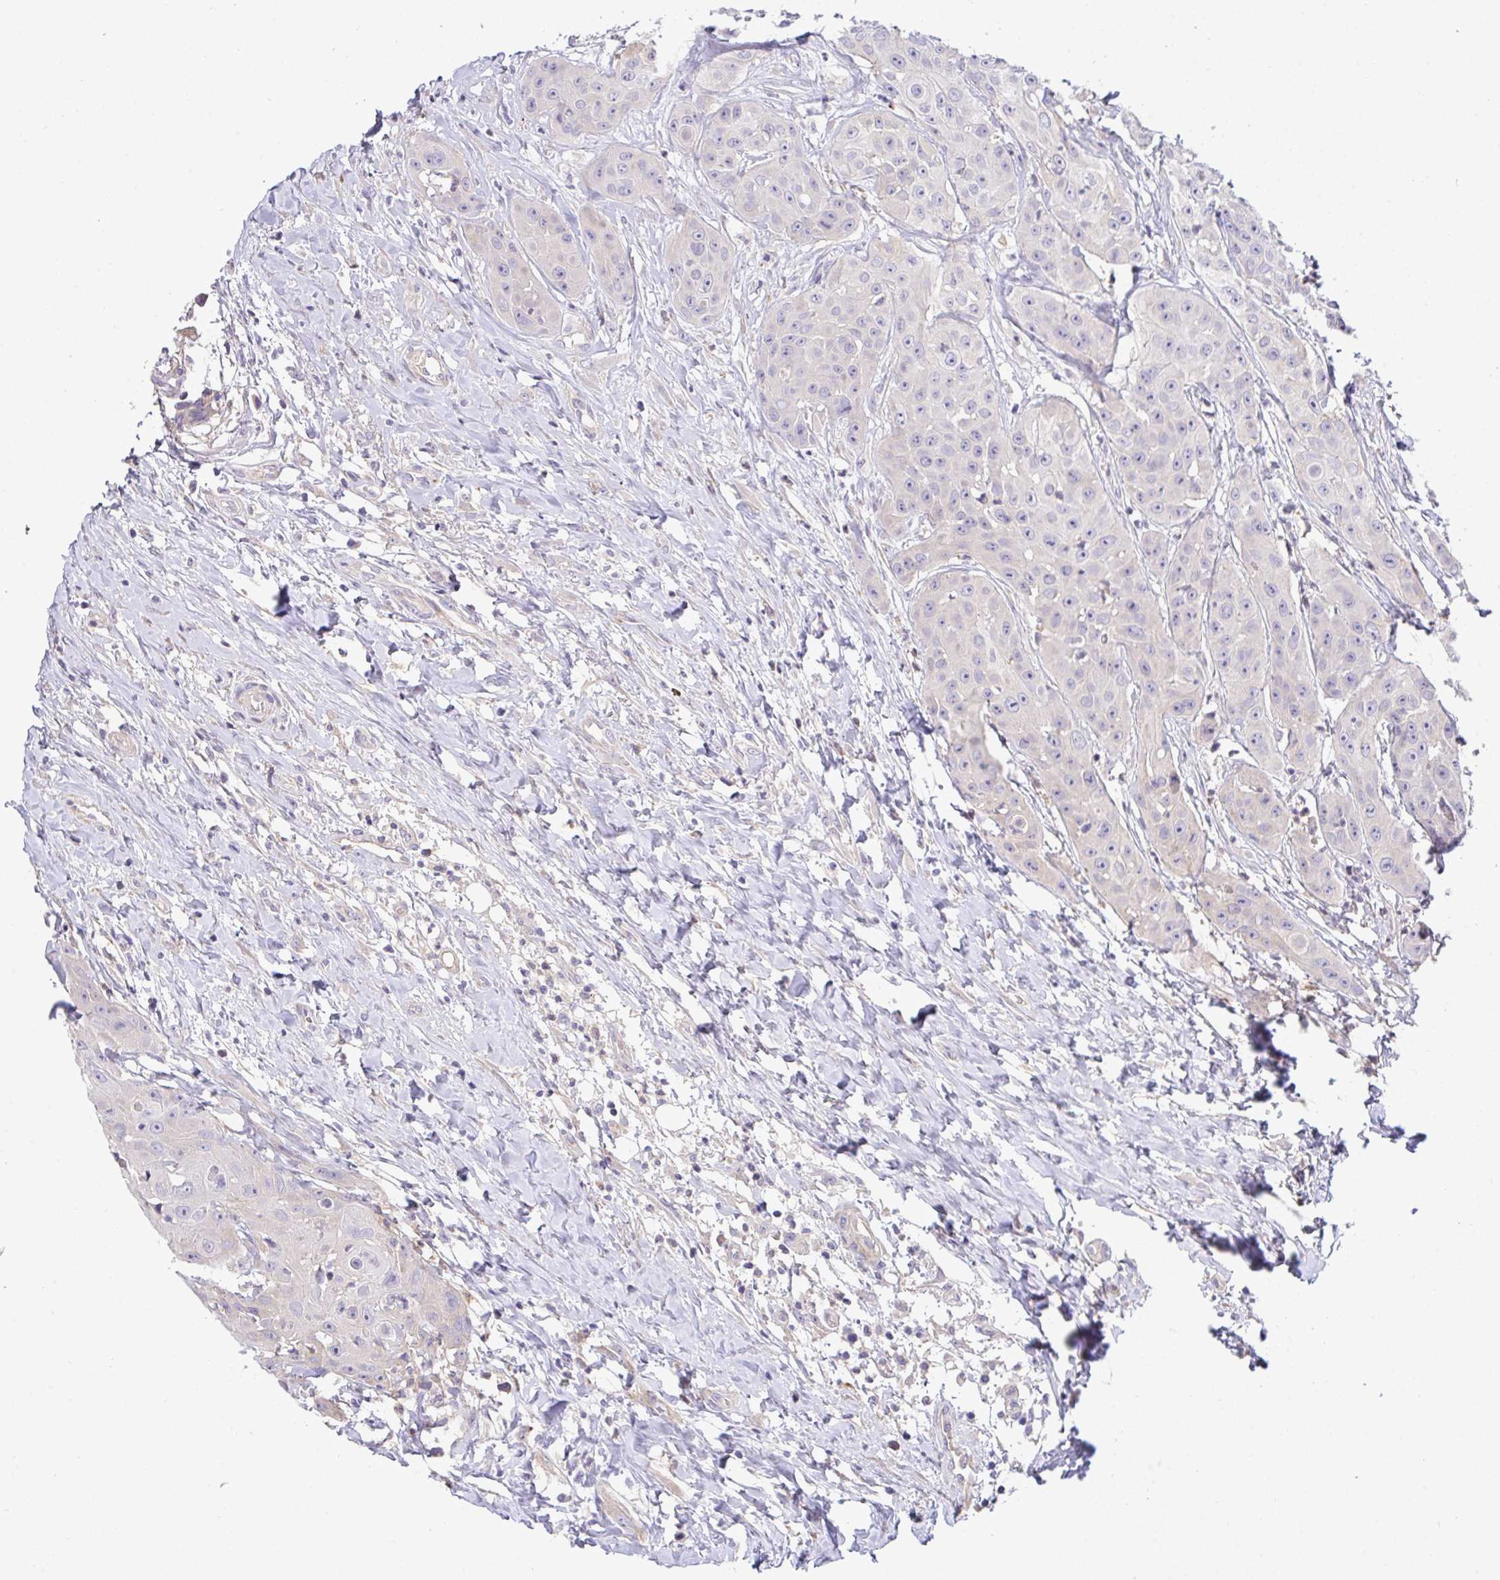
{"staining": {"intensity": "weak", "quantity": "<25%", "location": "nuclear"}, "tissue": "head and neck cancer", "cell_type": "Tumor cells", "image_type": "cancer", "snomed": [{"axis": "morphology", "description": "Squamous cell carcinoma, NOS"}, {"axis": "topography", "description": "Head-Neck"}], "caption": "A high-resolution photomicrograph shows immunohistochemistry staining of squamous cell carcinoma (head and neck), which demonstrates no significant expression in tumor cells.", "gene": "ZNF581", "patient": {"sex": "male", "age": 83}}